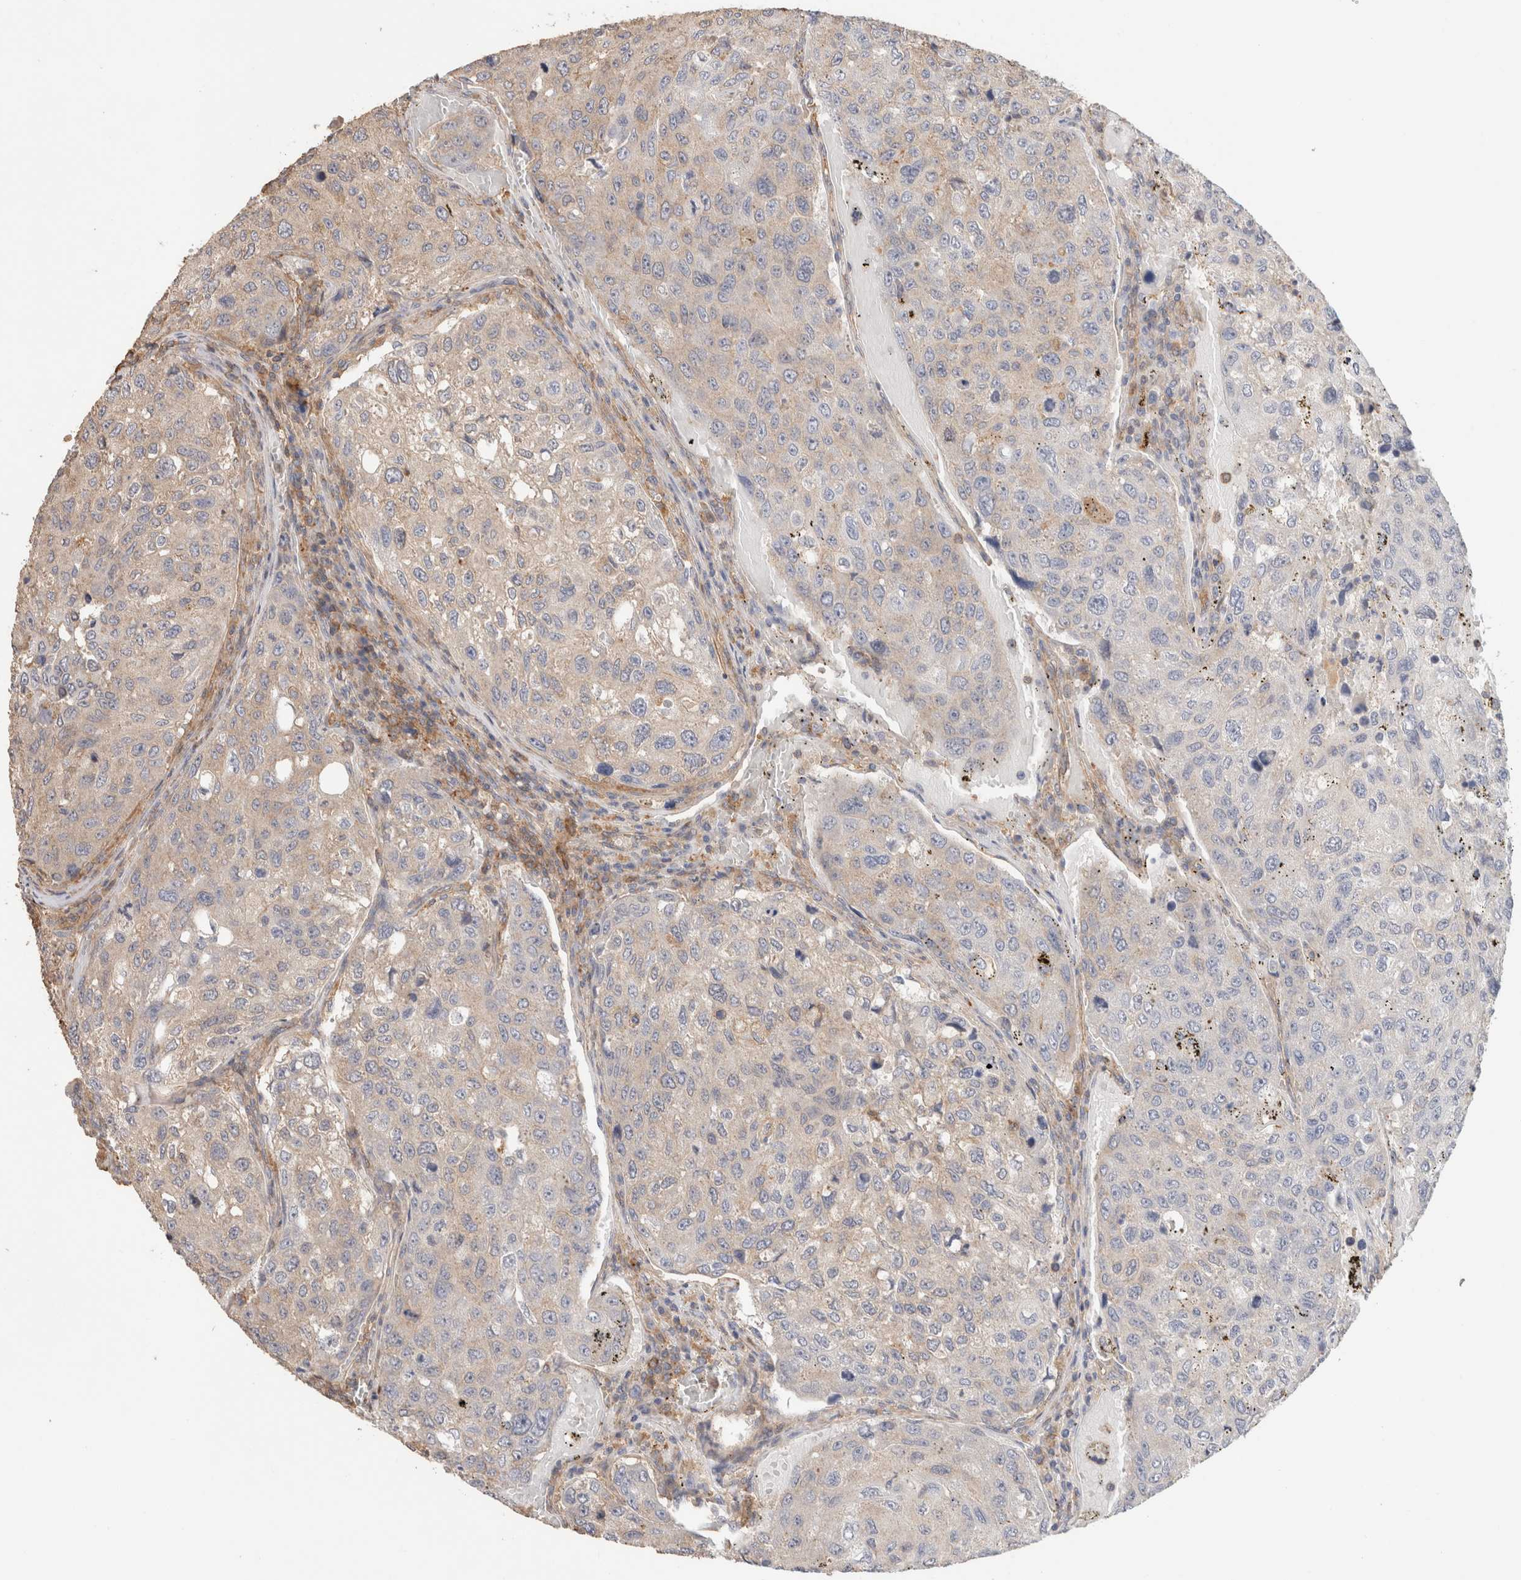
{"staining": {"intensity": "weak", "quantity": "<25%", "location": "cytoplasmic/membranous"}, "tissue": "urothelial cancer", "cell_type": "Tumor cells", "image_type": "cancer", "snomed": [{"axis": "morphology", "description": "Urothelial carcinoma, High grade"}, {"axis": "topography", "description": "Lymph node"}, {"axis": "topography", "description": "Urinary bladder"}], "caption": "Immunohistochemistry (IHC) photomicrograph of human urothelial carcinoma (high-grade) stained for a protein (brown), which displays no staining in tumor cells.", "gene": "CFAP418", "patient": {"sex": "male", "age": 51}}